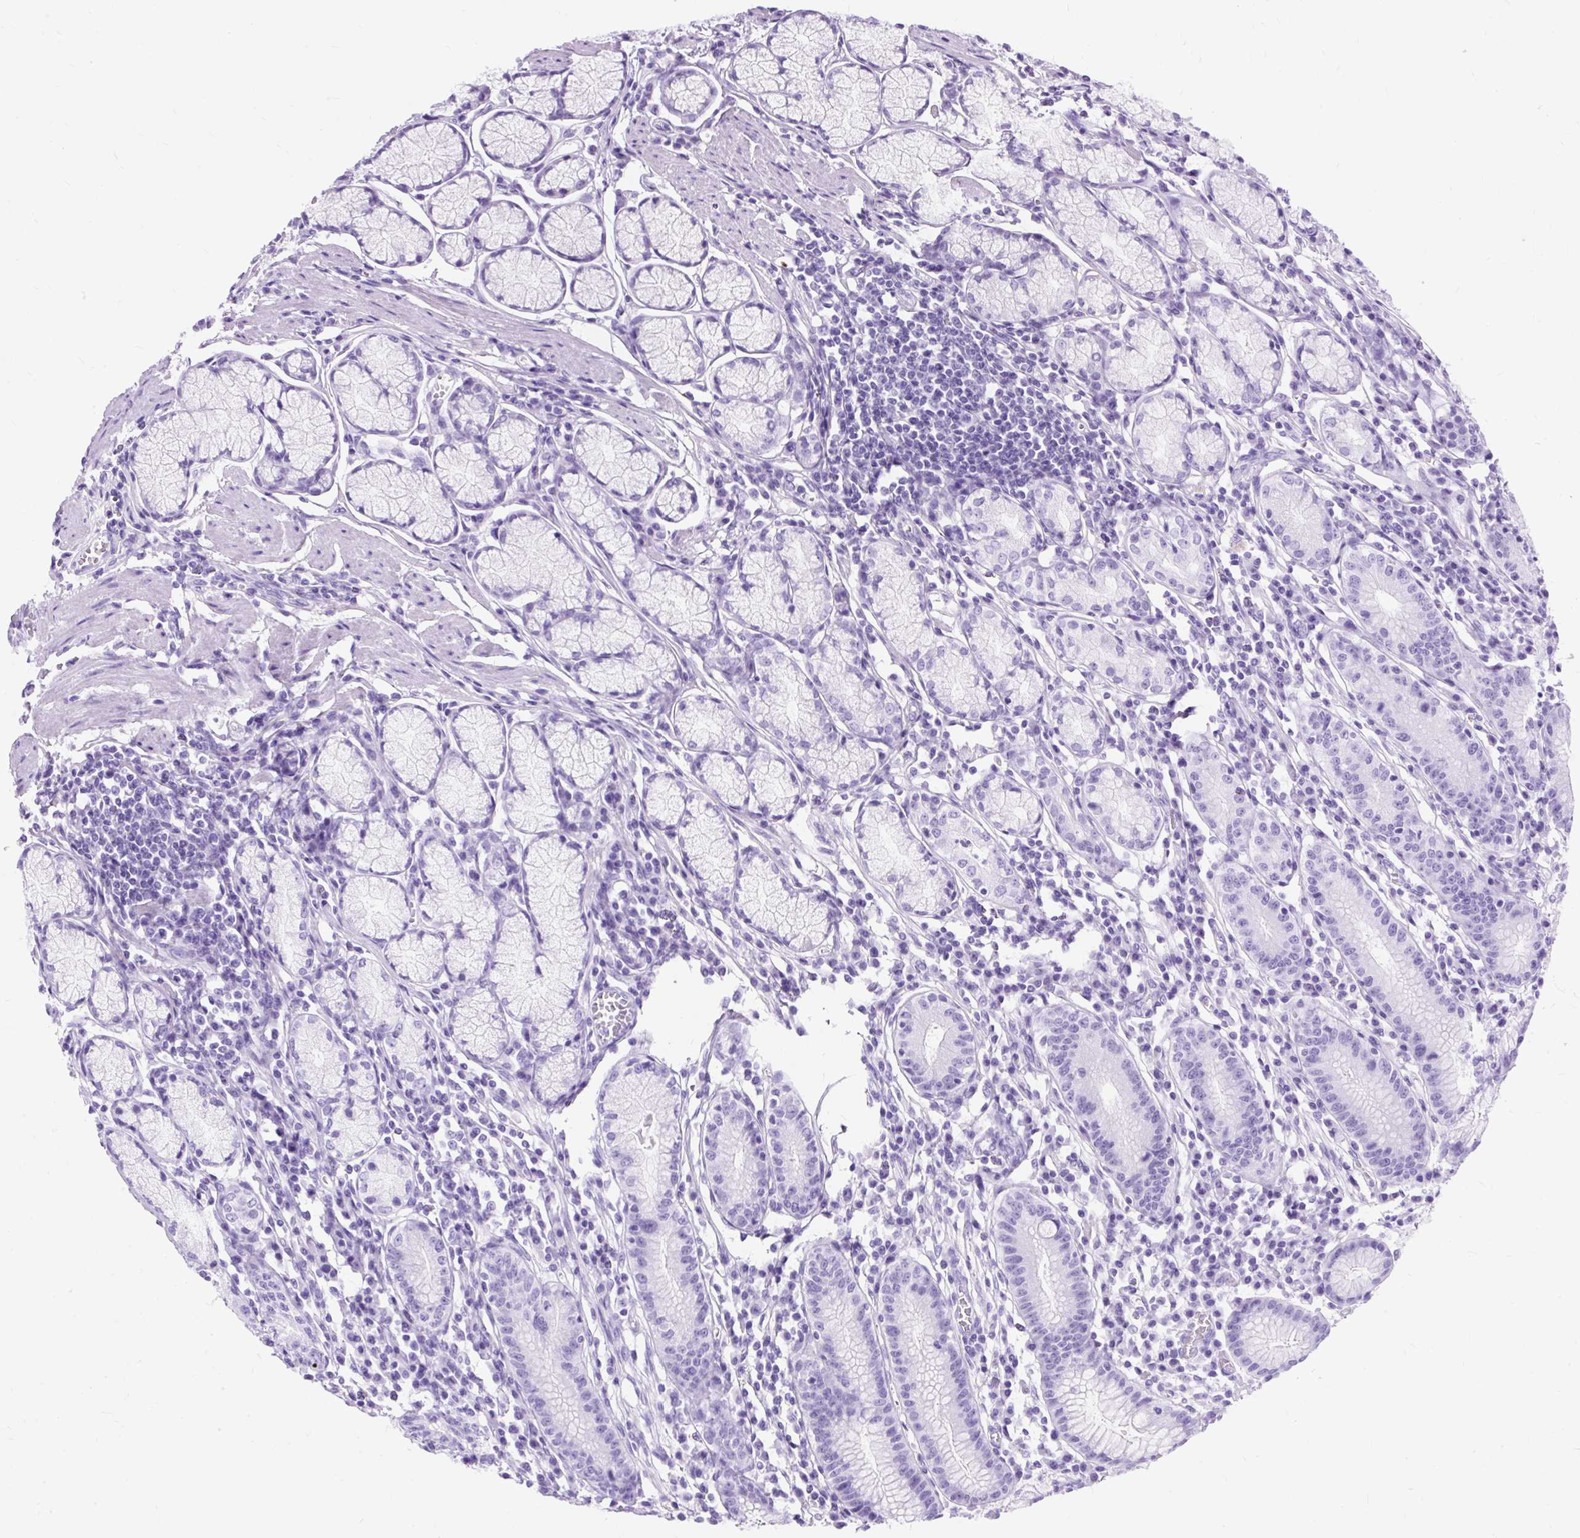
{"staining": {"intensity": "moderate", "quantity": "<25%", "location": "cytoplasmic/membranous"}, "tissue": "stomach", "cell_type": "Glandular cells", "image_type": "normal", "snomed": [{"axis": "morphology", "description": "Normal tissue, NOS"}, {"axis": "topography", "description": "Stomach"}], "caption": "This photomicrograph reveals IHC staining of unremarkable stomach, with low moderate cytoplasmic/membranous positivity in about <25% of glandular cells.", "gene": "PVALB", "patient": {"sex": "male", "age": 55}}